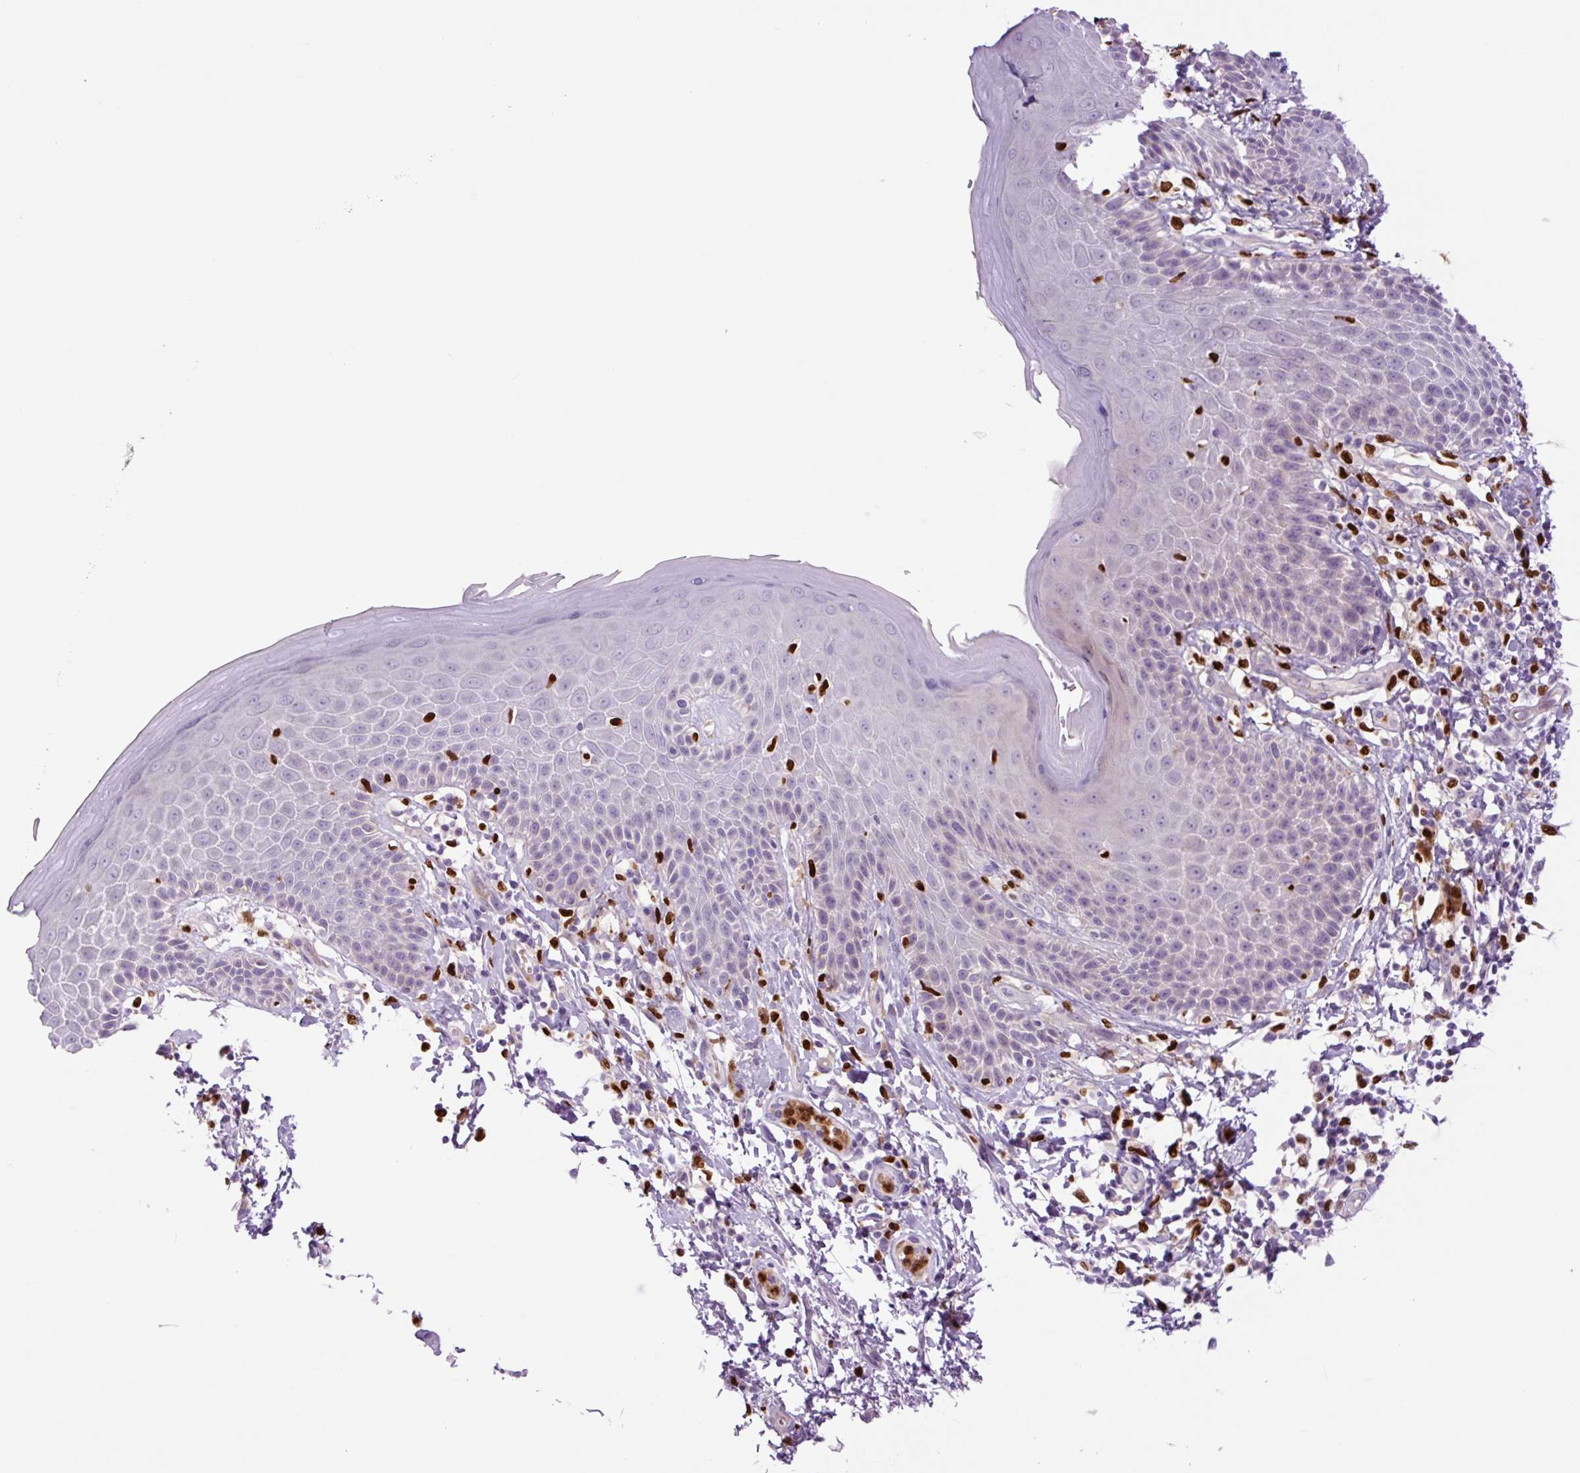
{"staining": {"intensity": "negative", "quantity": "none", "location": "none"}, "tissue": "skin", "cell_type": "Epidermal cells", "image_type": "normal", "snomed": [{"axis": "morphology", "description": "Normal tissue, NOS"}, {"axis": "topography", "description": "Peripheral nerve tissue"}], "caption": "Immunohistochemistry (IHC) histopathology image of unremarkable skin: human skin stained with DAB (3,3'-diaminobenzidine) exhibits no significant protein expression in epidermal cells.", "gene": "SPI1", "patient": {"sex": "male", "age": 51}}